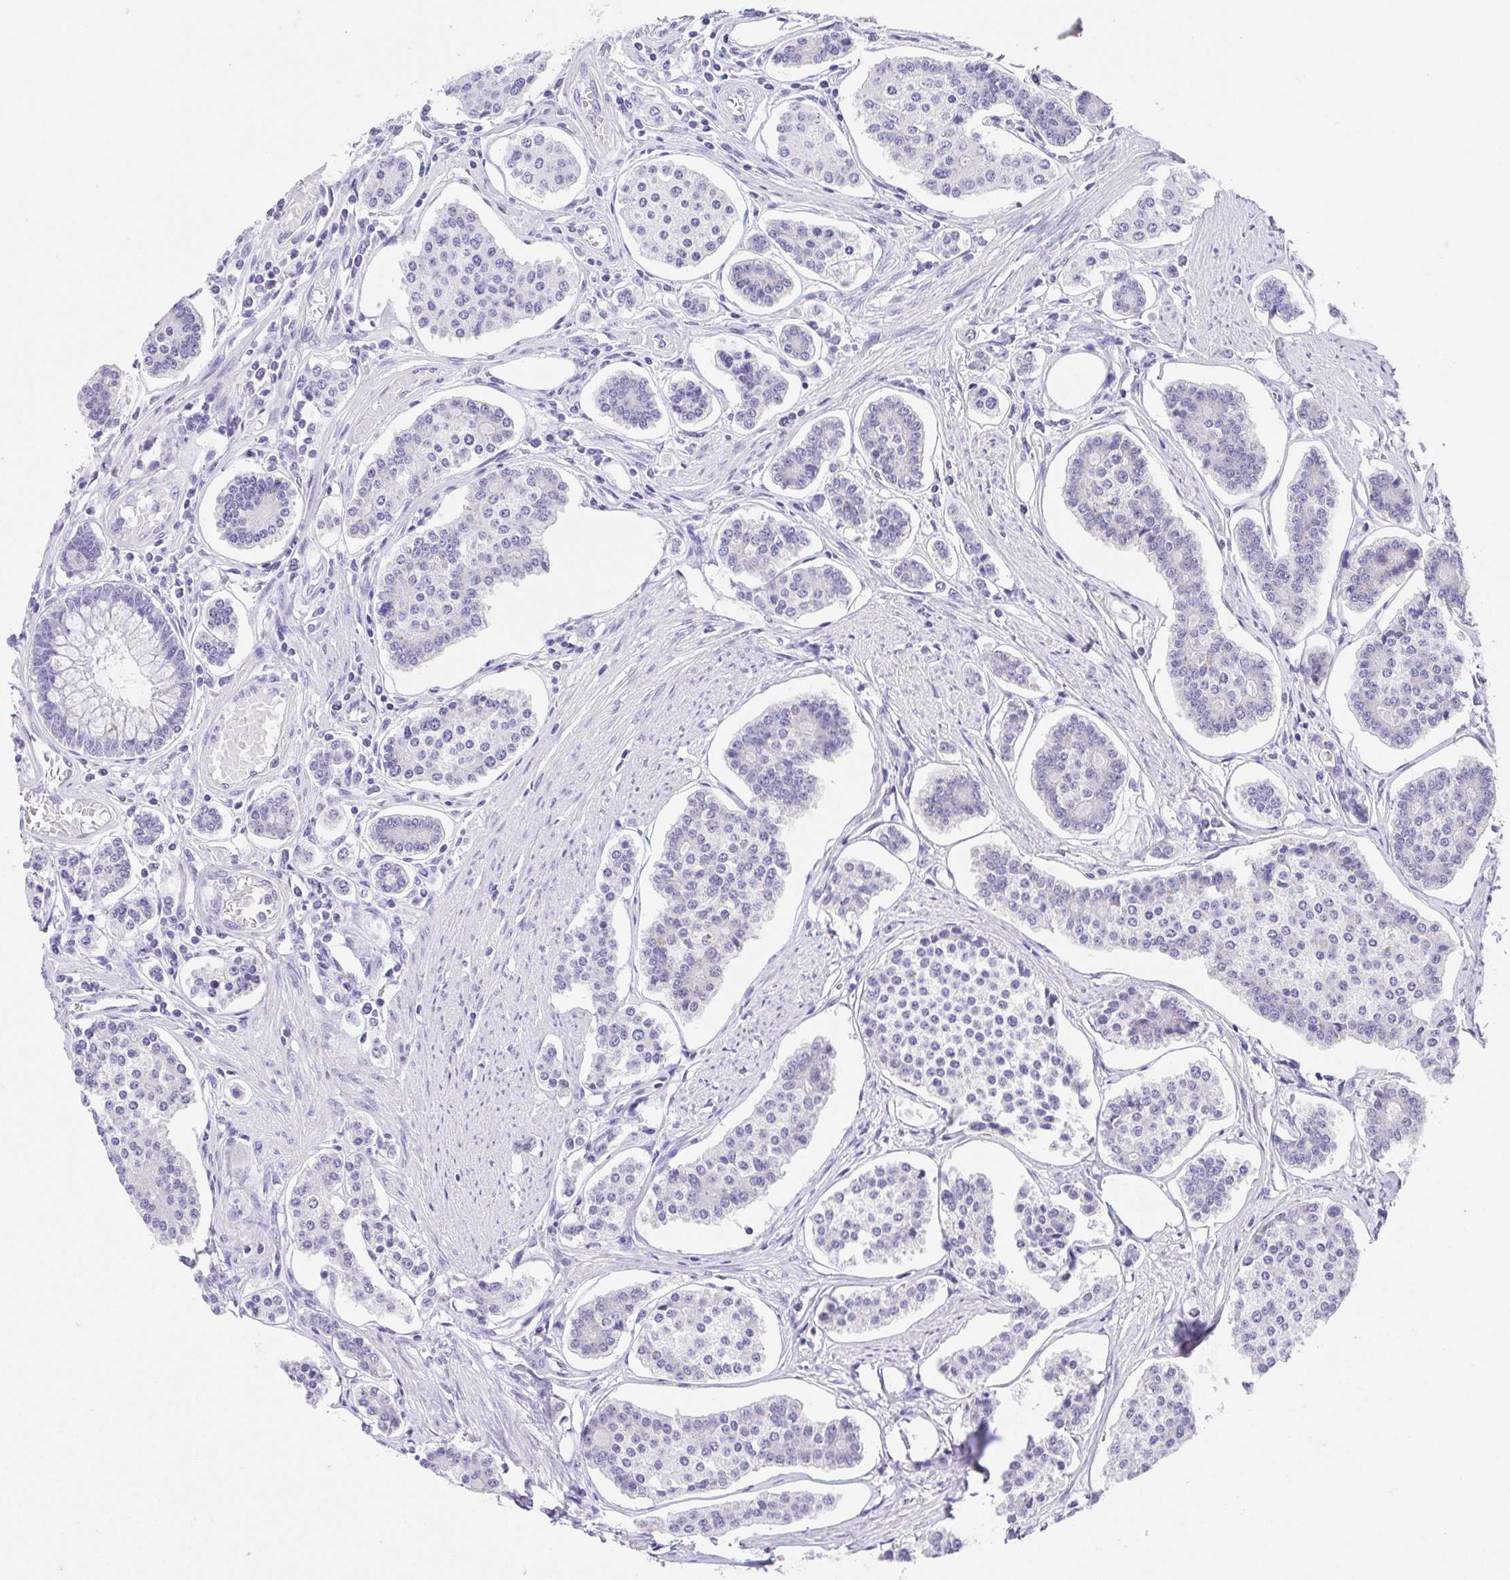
{"staining": {"intensity": "negative", "quantity": "none", "location": "none"}, "tissue": "carcinoid", "cell_type": "Tumor cells", "image_type": "cancer", "snomed": [{"axis": "morphology", "description": "Carcinoid, malignant, NOS"}, {"axis": "topography", "description": "Small intestine"}], "caption": "Tumor cells show no significant protein staining in carcinoid (malignant).", "gene": "LUZP4", "patient": {"sex": "female", "age": 65}}